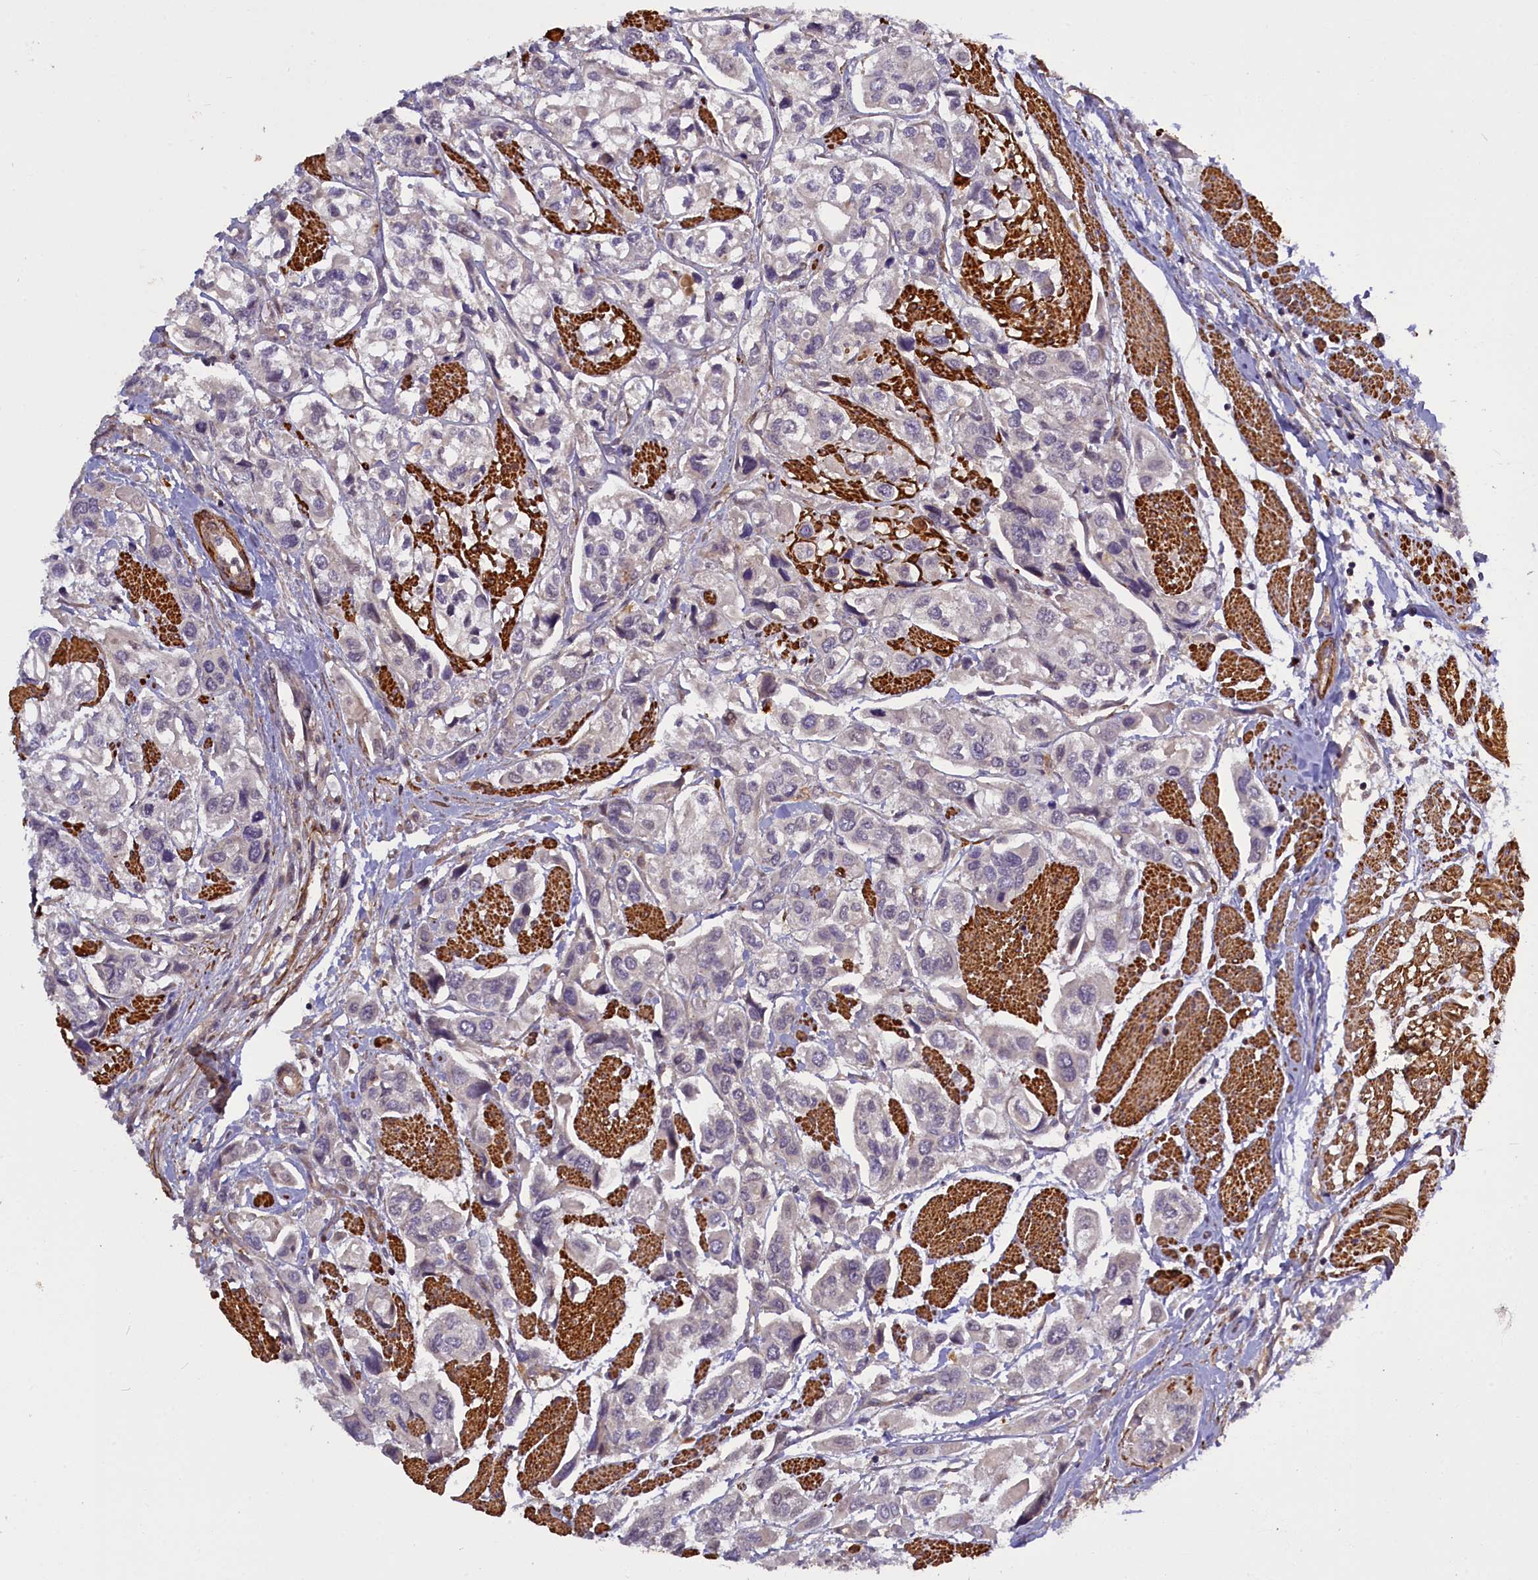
{"staining": {"intensity": "negative", "quantity": "none", "location": "none"}, "tissue": "urothelial cancer", "cell_type": "Tumor cells", "image_type": "cancer", "snomed": [{"axis": "morphology", "description": "Urothelial carcinoma, High grade"}, {"axis": "topography", "description": "Urinary bladder"}], "caption": "Immunohistochemistry photomicrograph of human urothelial carcinoma (high-grade) stained for a protein (brown), which reveals no staining in tumor cells.", "gene": "FUZ", "patient": {"sex": "male", "age": 67}}